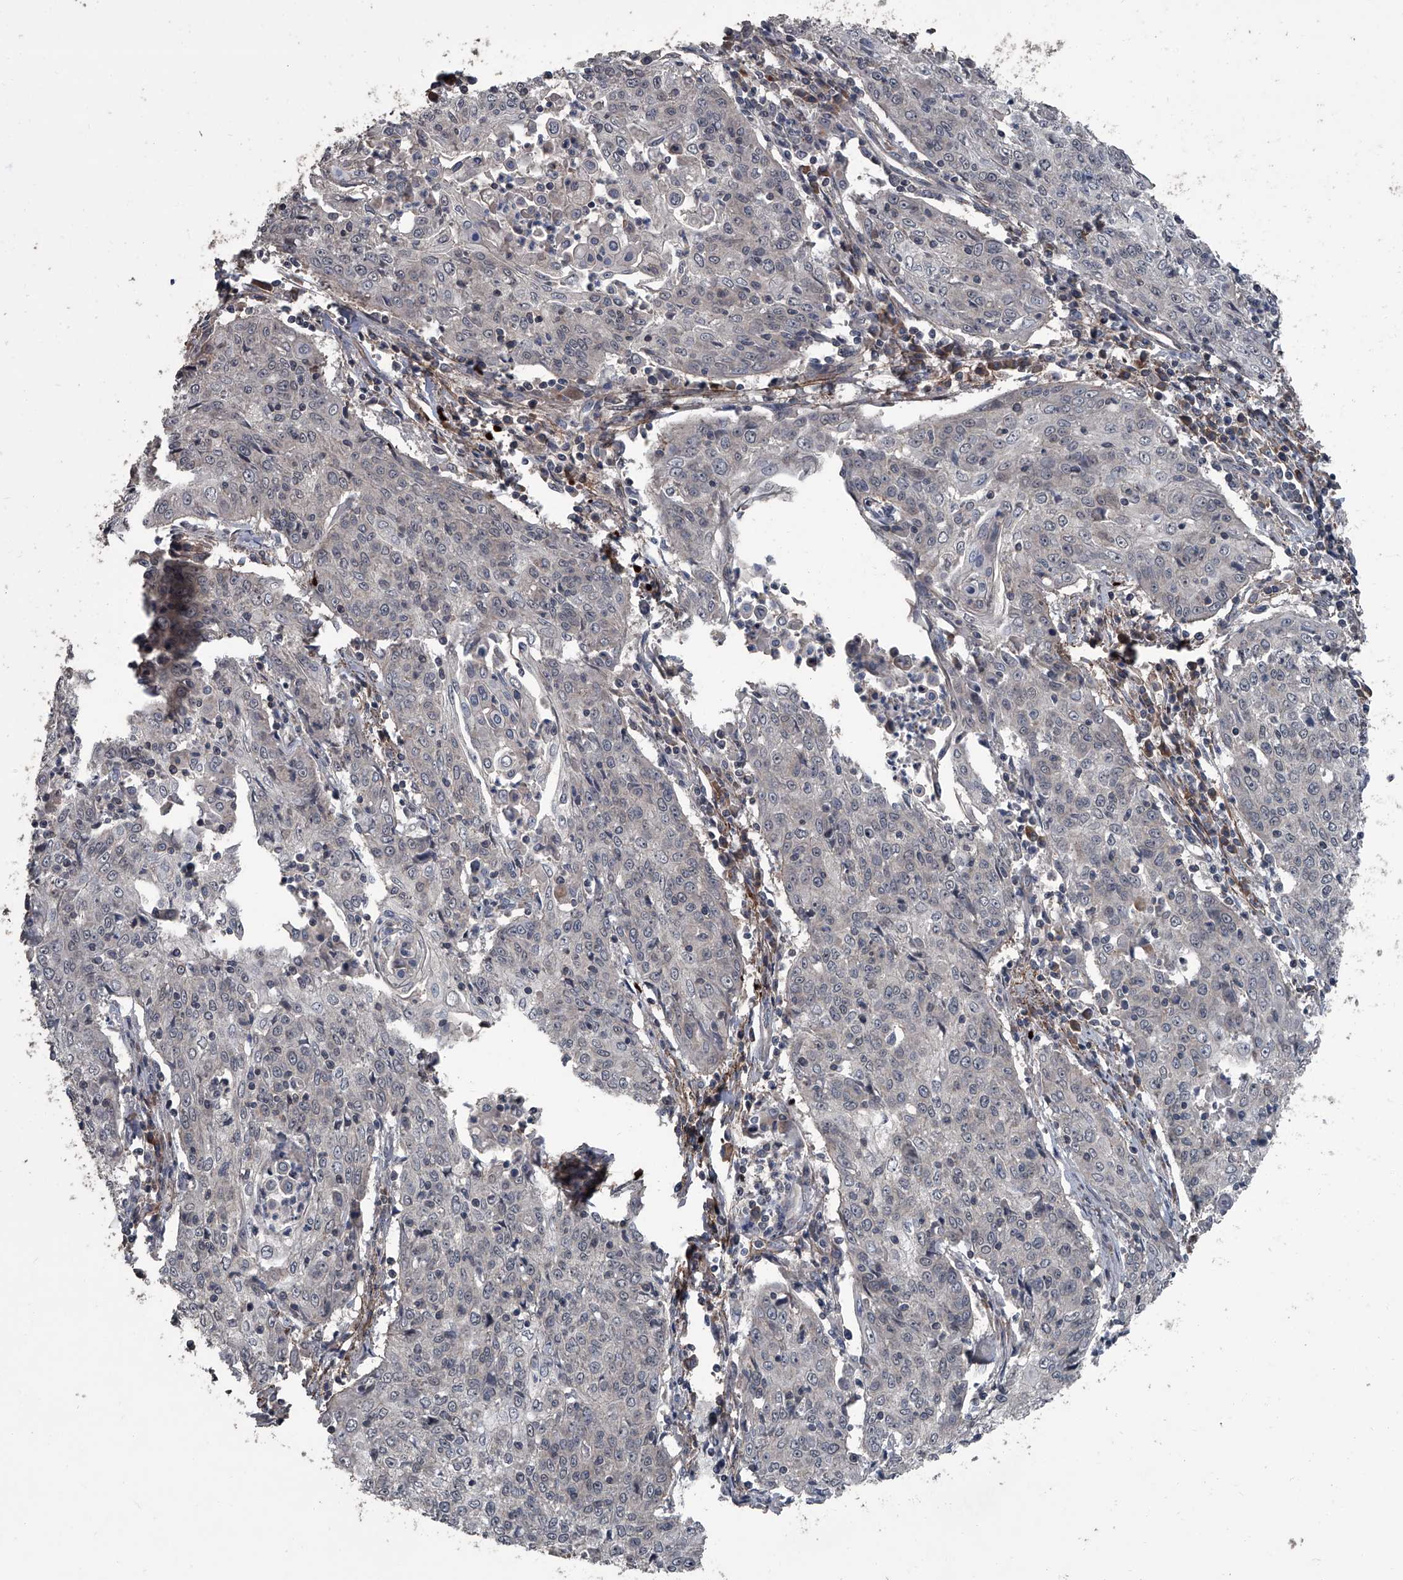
{"staining": {"intensity": "negative", "quantity": "none", "location": "none"}, "tissue": "cervical cancer", "cell_type": "Tumor cells", "image_type": "cancer", "snomed": [{"axis": "morphology", "description": "Squamous cell carcinoma, NOS"}, {"axis": "topography", "description": "Cervix"}], "caption": "Cervical squamous cell carcinoma stained for a protein using immunohistochemistry demonstrates no positivity tumor cells.", "gene": "OARD1", "patient": {"sex": "female", "age": 48}}